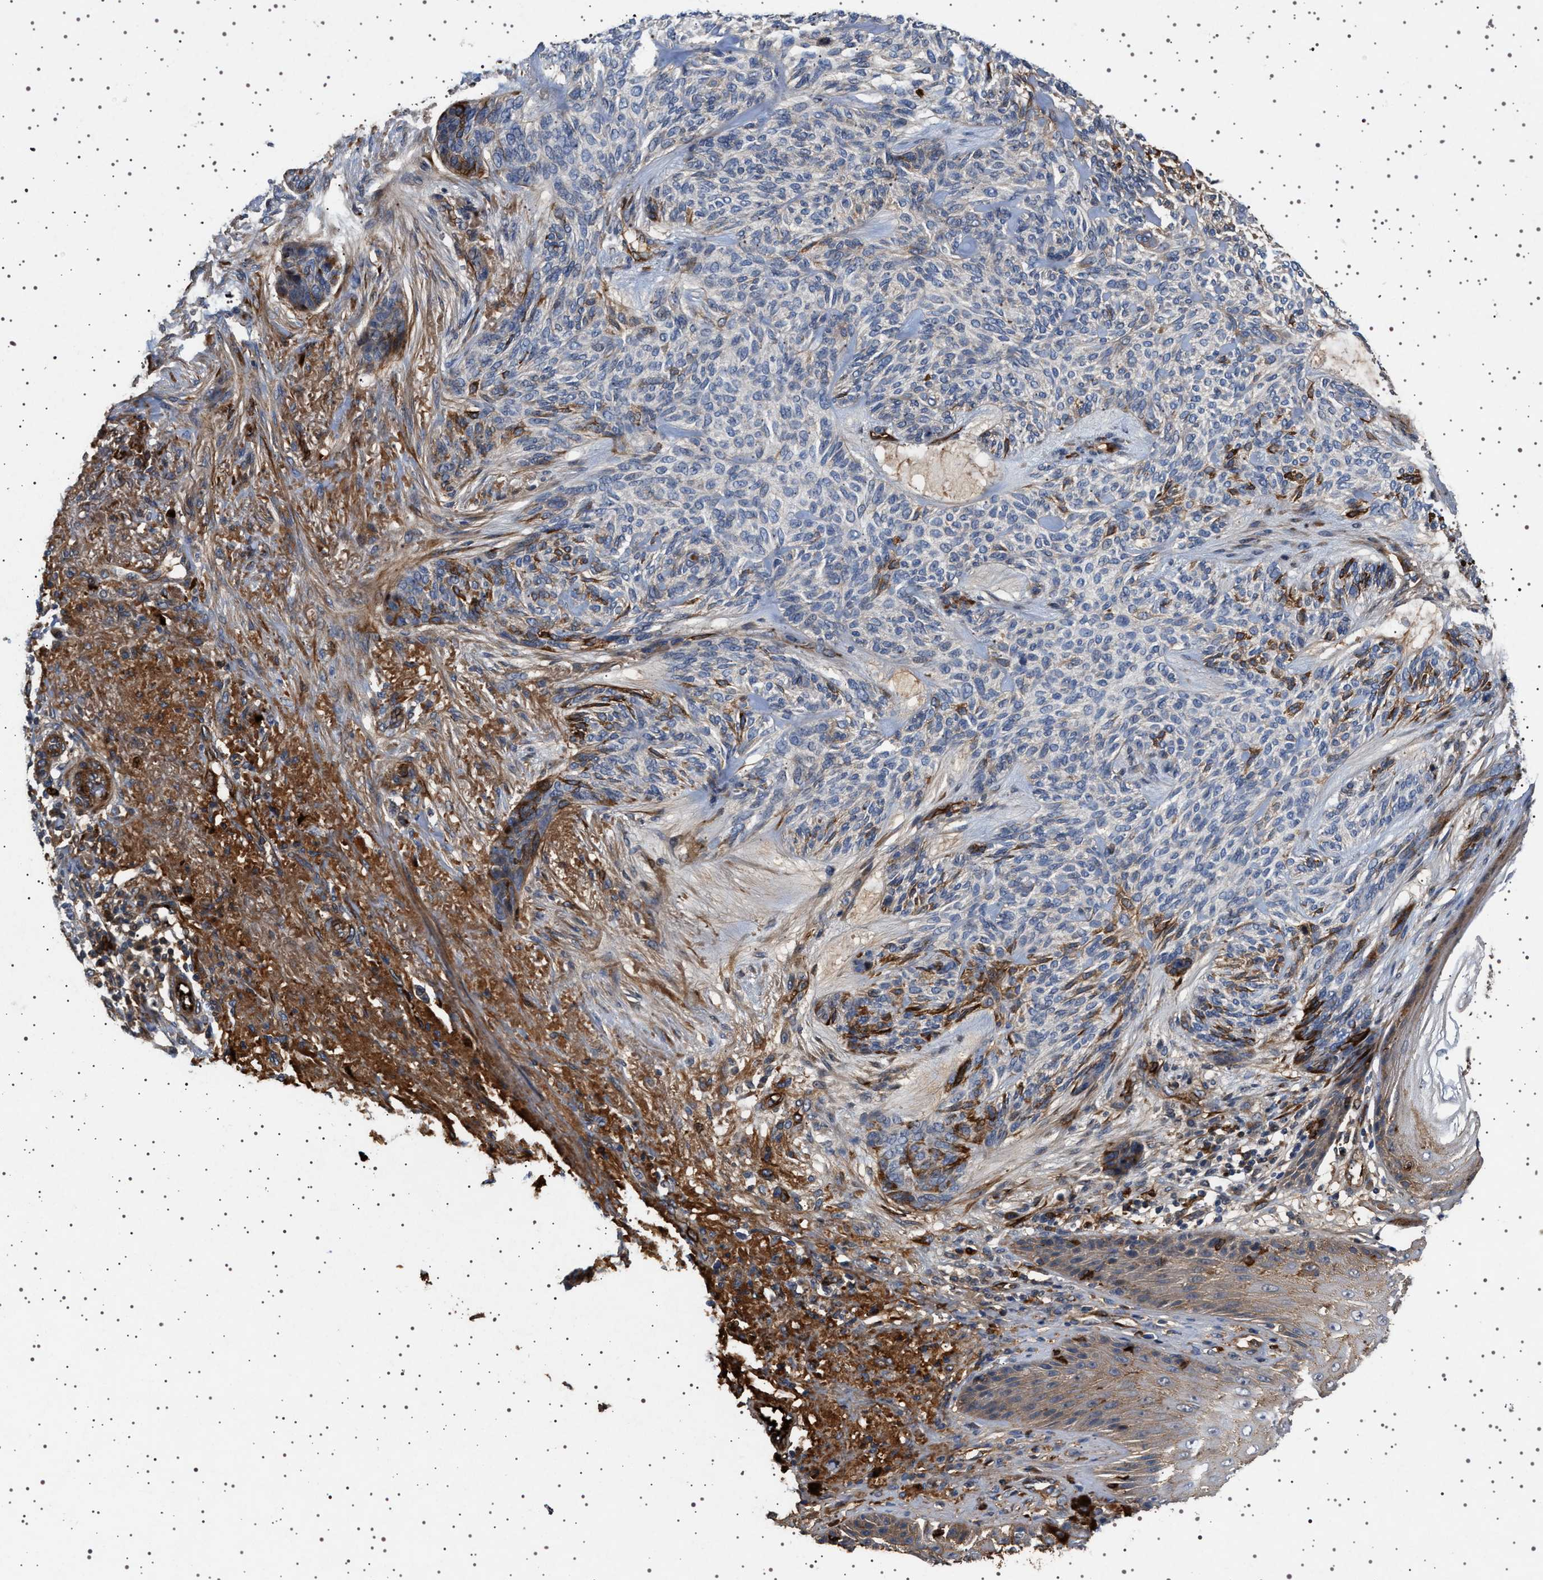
{"staining": {"intensity": "weak", "quantity": "25%-75%", "location": "cytoplasmic/membranous"}, "tissue": "skin cancer", "cell_type": "Tumor cells", "image_type": "cancer", "snomed": [{"axis": "morphology", "description": "Basal cell carcinoma"}, {"axis": "topography", "description": "Skin"}], "caption": "This is an image of immunohistochemistry (IHC) staining of skin basal cell carcinoma, which shows weak positivity in the cytoplasmic/membranous of tumor cells.", "gene": "FICD", "patient": {"sex": "male", "age": 55}}